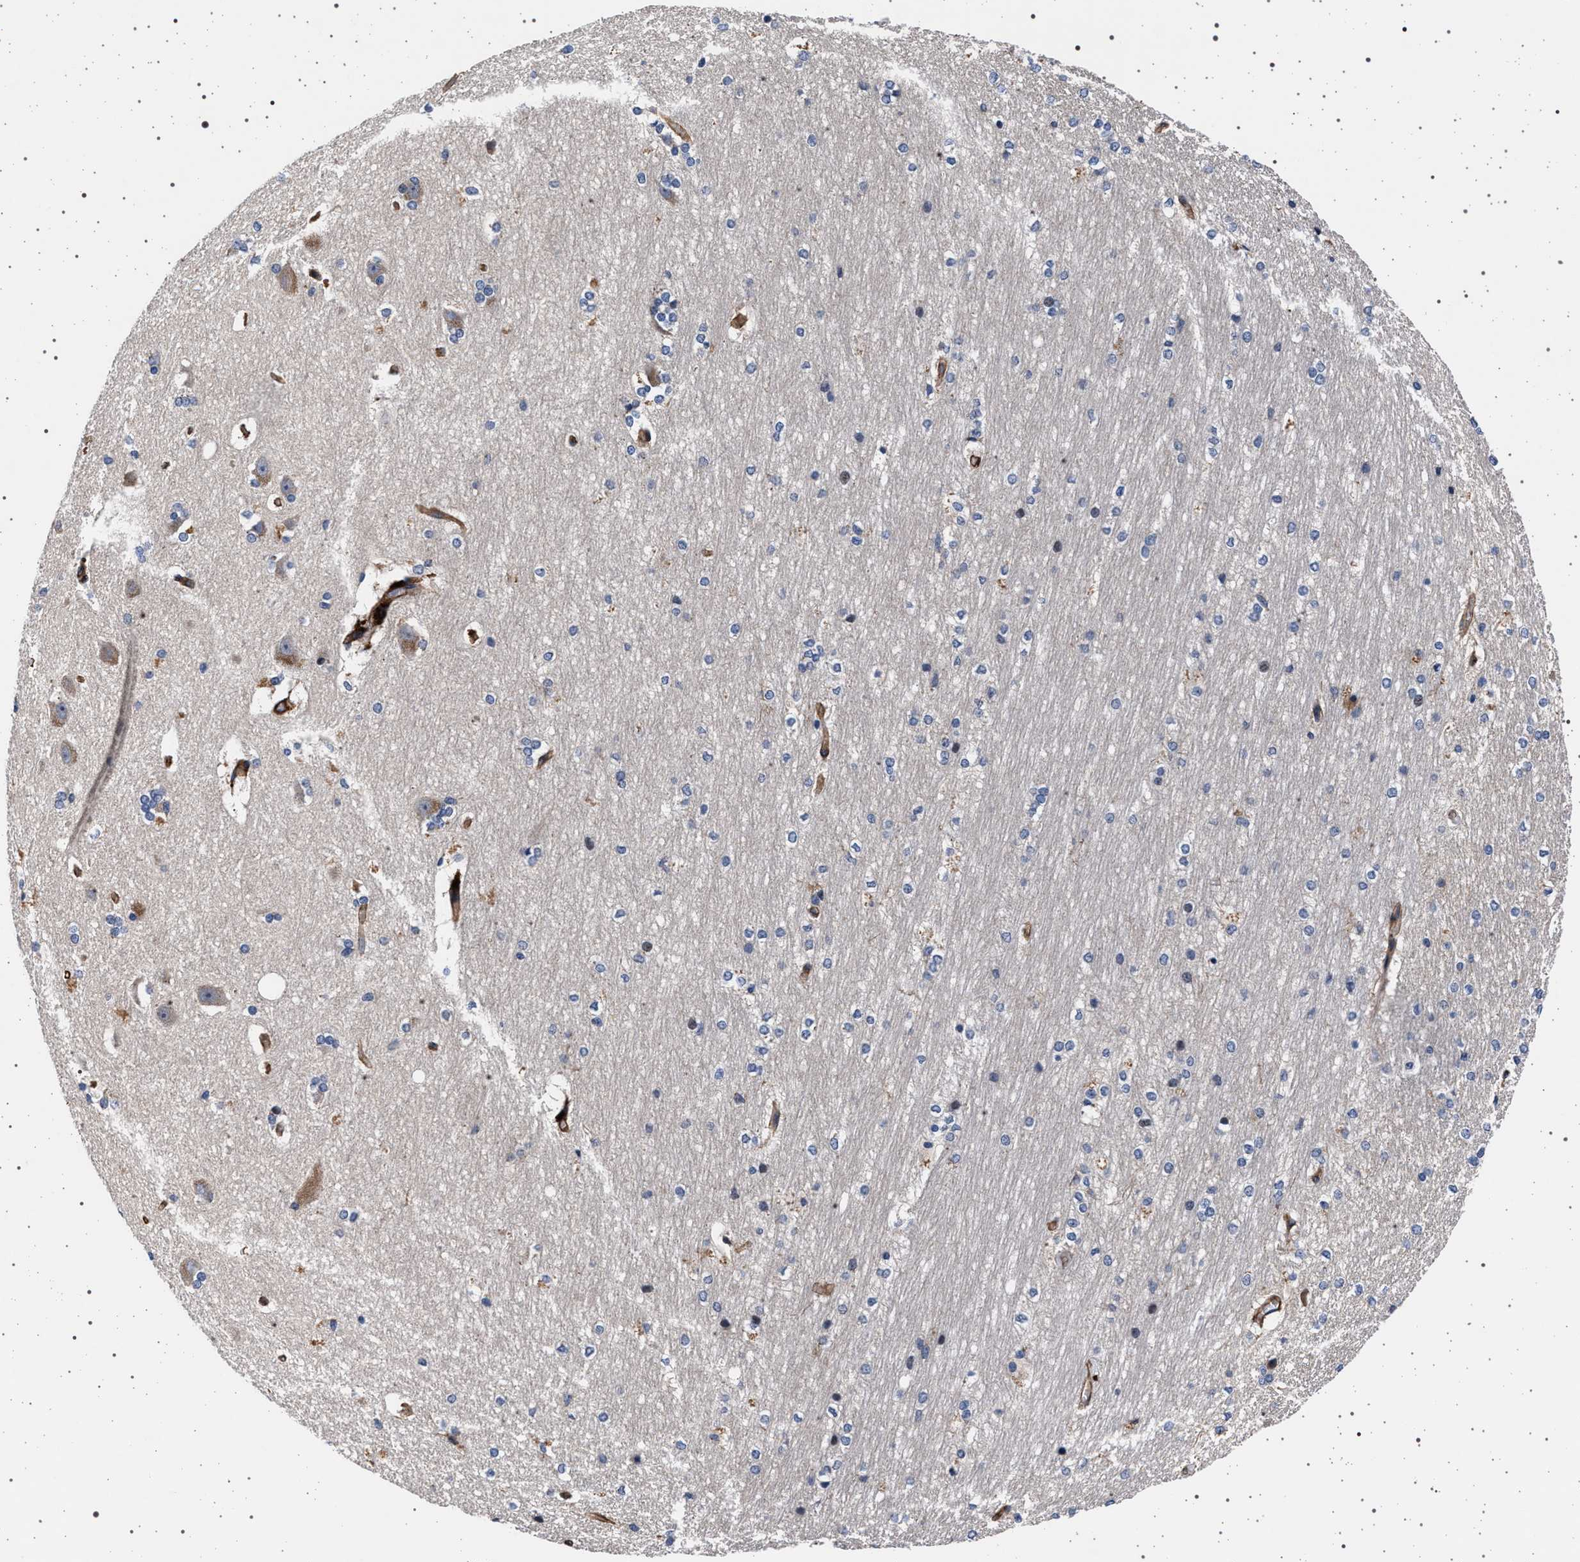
{"staining": {"intensity": "moderate", "quantity": "<25%", "location": "cytoplasmic/membranous"}, "tissue": "hippocampus", "cell_type": "Glial cells", "image_type": "normal", "snomed": [{"axis": "morphology", "description": "Normal tissue, NOS"}, {"axis": "topography", "description": "Hippocampus"}], "caption": "Immunohistochemistry (DAB) staining of normal hippocampus shows moderate cytoplasmic/membranous protein expression in about <25% of glial cells.", "gene": "KCNK6", "patient": {"sex": "female", "age": 19}}